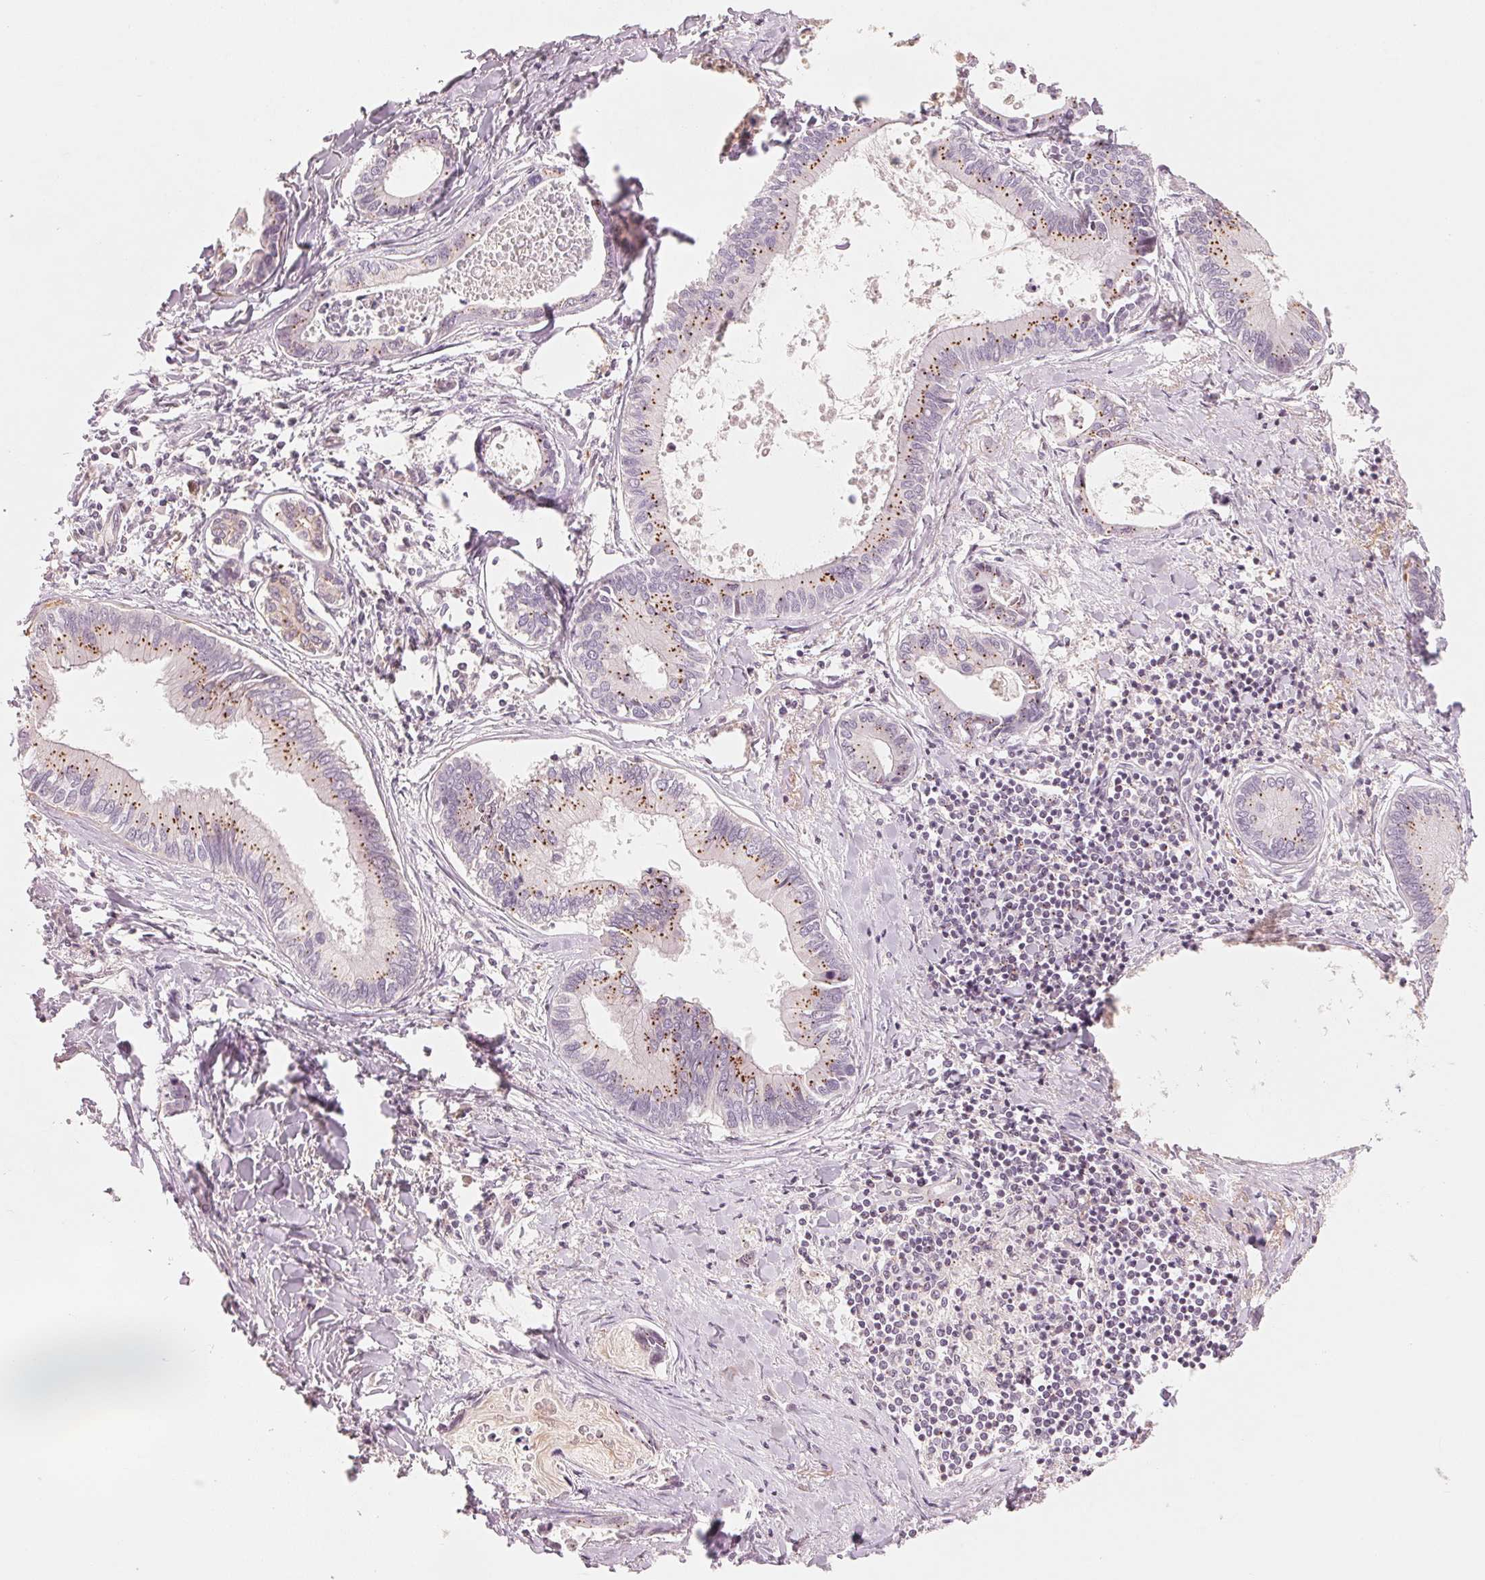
{"staining": {"intensity": "strong", "quantity": "25%-75%", "location": "cytoplasmic/membranous"}, "tissue": "liver cancer", "cell_type": "Tumor cells", "image_type": "cancer", "snomed": [{"axis": "morphology", "description": "Cholangiocarcinoma"}, {"axis": "topography", "description": "Liver"}], "caption": "Liver cancer (cholangiocarcinoma) stained with DAB (3,3'-diaminobenzidine) immunohistochemistry displays high levels of strong cytoplasmic/membranous expression in approximately 25%-75% of tumor cells.", "gene": "SLC17A4", "patient": {"sex": "male", "age": 66}}